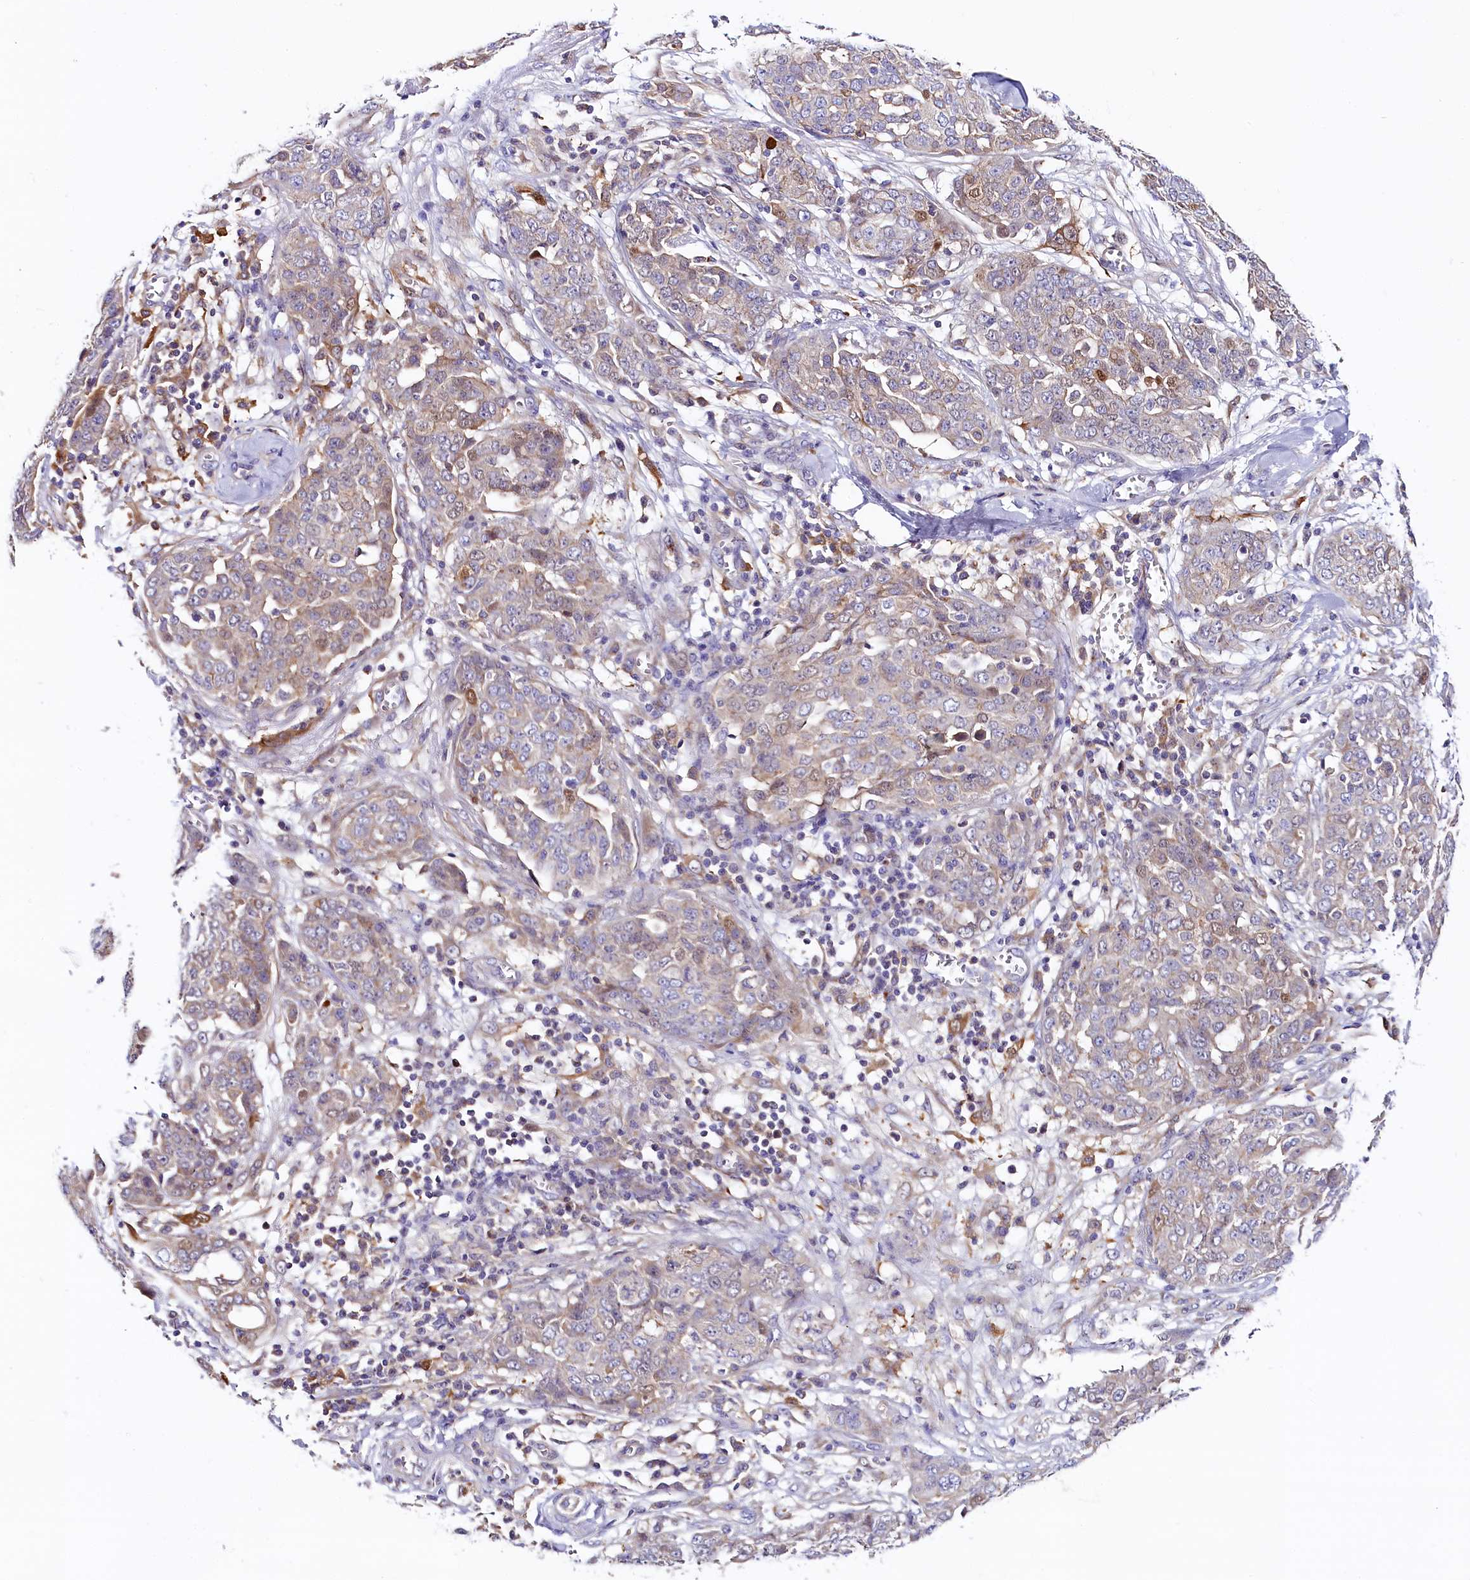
{"staining": {"intensity": "moderate", "quantity": "<25%", "location": "cytoplasmic/membranous,nuclear"}, "tissue": "ovarian cancer", "cell_type": "Tumor cells", "image_type": "cancer", "snomed": [{"axis": "morphology", "description": "Cystadenocarcinoma, serous, NOS"}, {"axis": "topography", "description": "Soft tissue"}, {"axis": "topography", "description": "Ovary"}], "caption": "High-power microscopy captured an immunohistochemistry histopathology image of ovarian cancer, revealing moderate cytoplasmic/membranous and nuclear positivity in approximately <25% of tumor cells.", "gene": "KATNB1", "patient": {"sex": "female", "age": 57}}